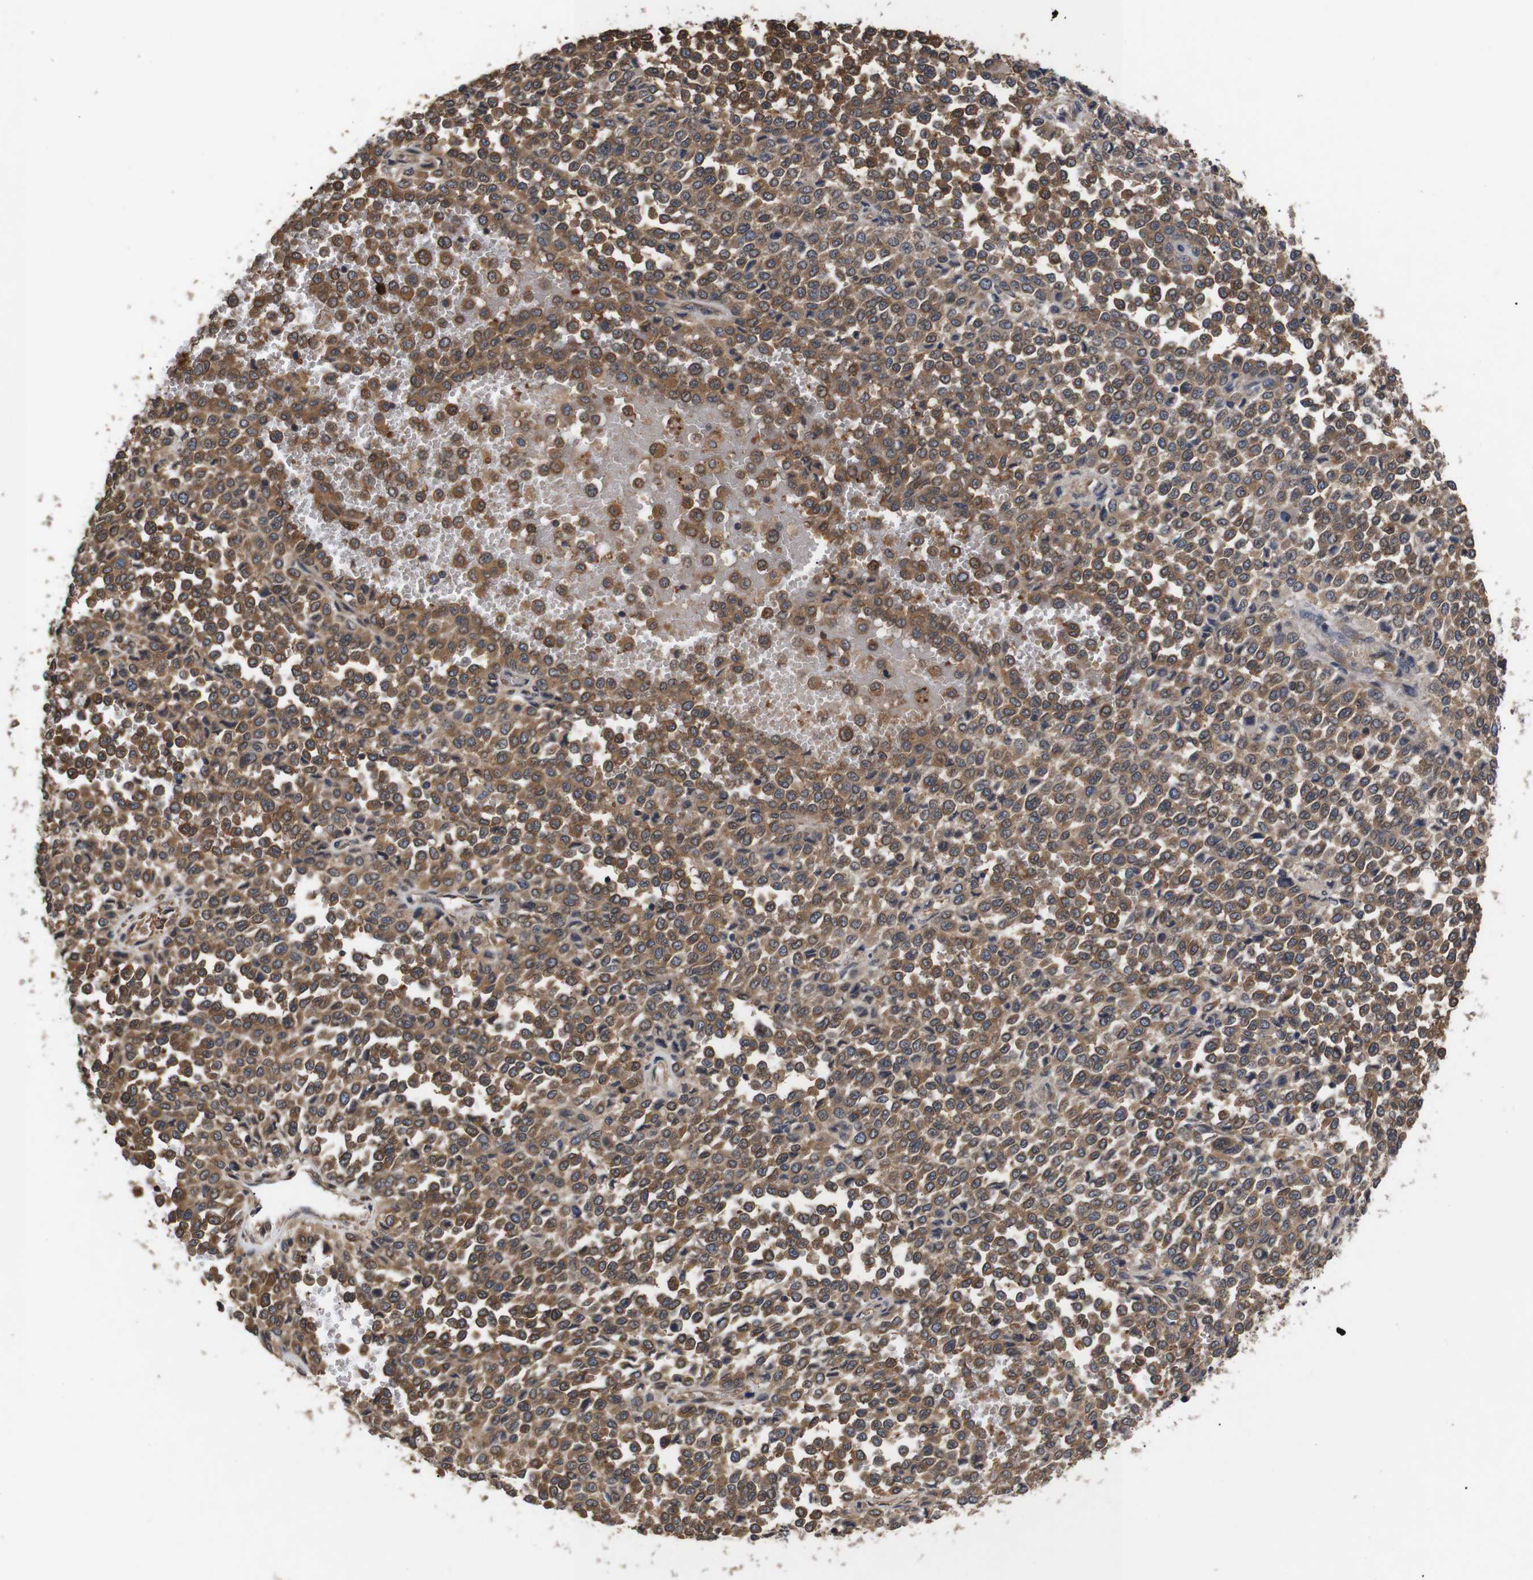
{"staining": {"intensity": "moderate", "quantity": ">75%", "location": "cytoplasmic/membranous"}, "tissue": "melanoma", "cell_type": "Tumor cells", "image_type": "cancer", "snomed": [{"axis": "morphology", "description": "Malignant melanoma, Metastatic site"}, {"axis": "topography", "description": "Pancreas"}], "caption": "Tumor cells show medium levels of moderate cytoplasmic/membranous expression in approximately >75% of cells in melanoma.", "gene": "DDR1", "patient": {"sex": "female", "age": 30}}